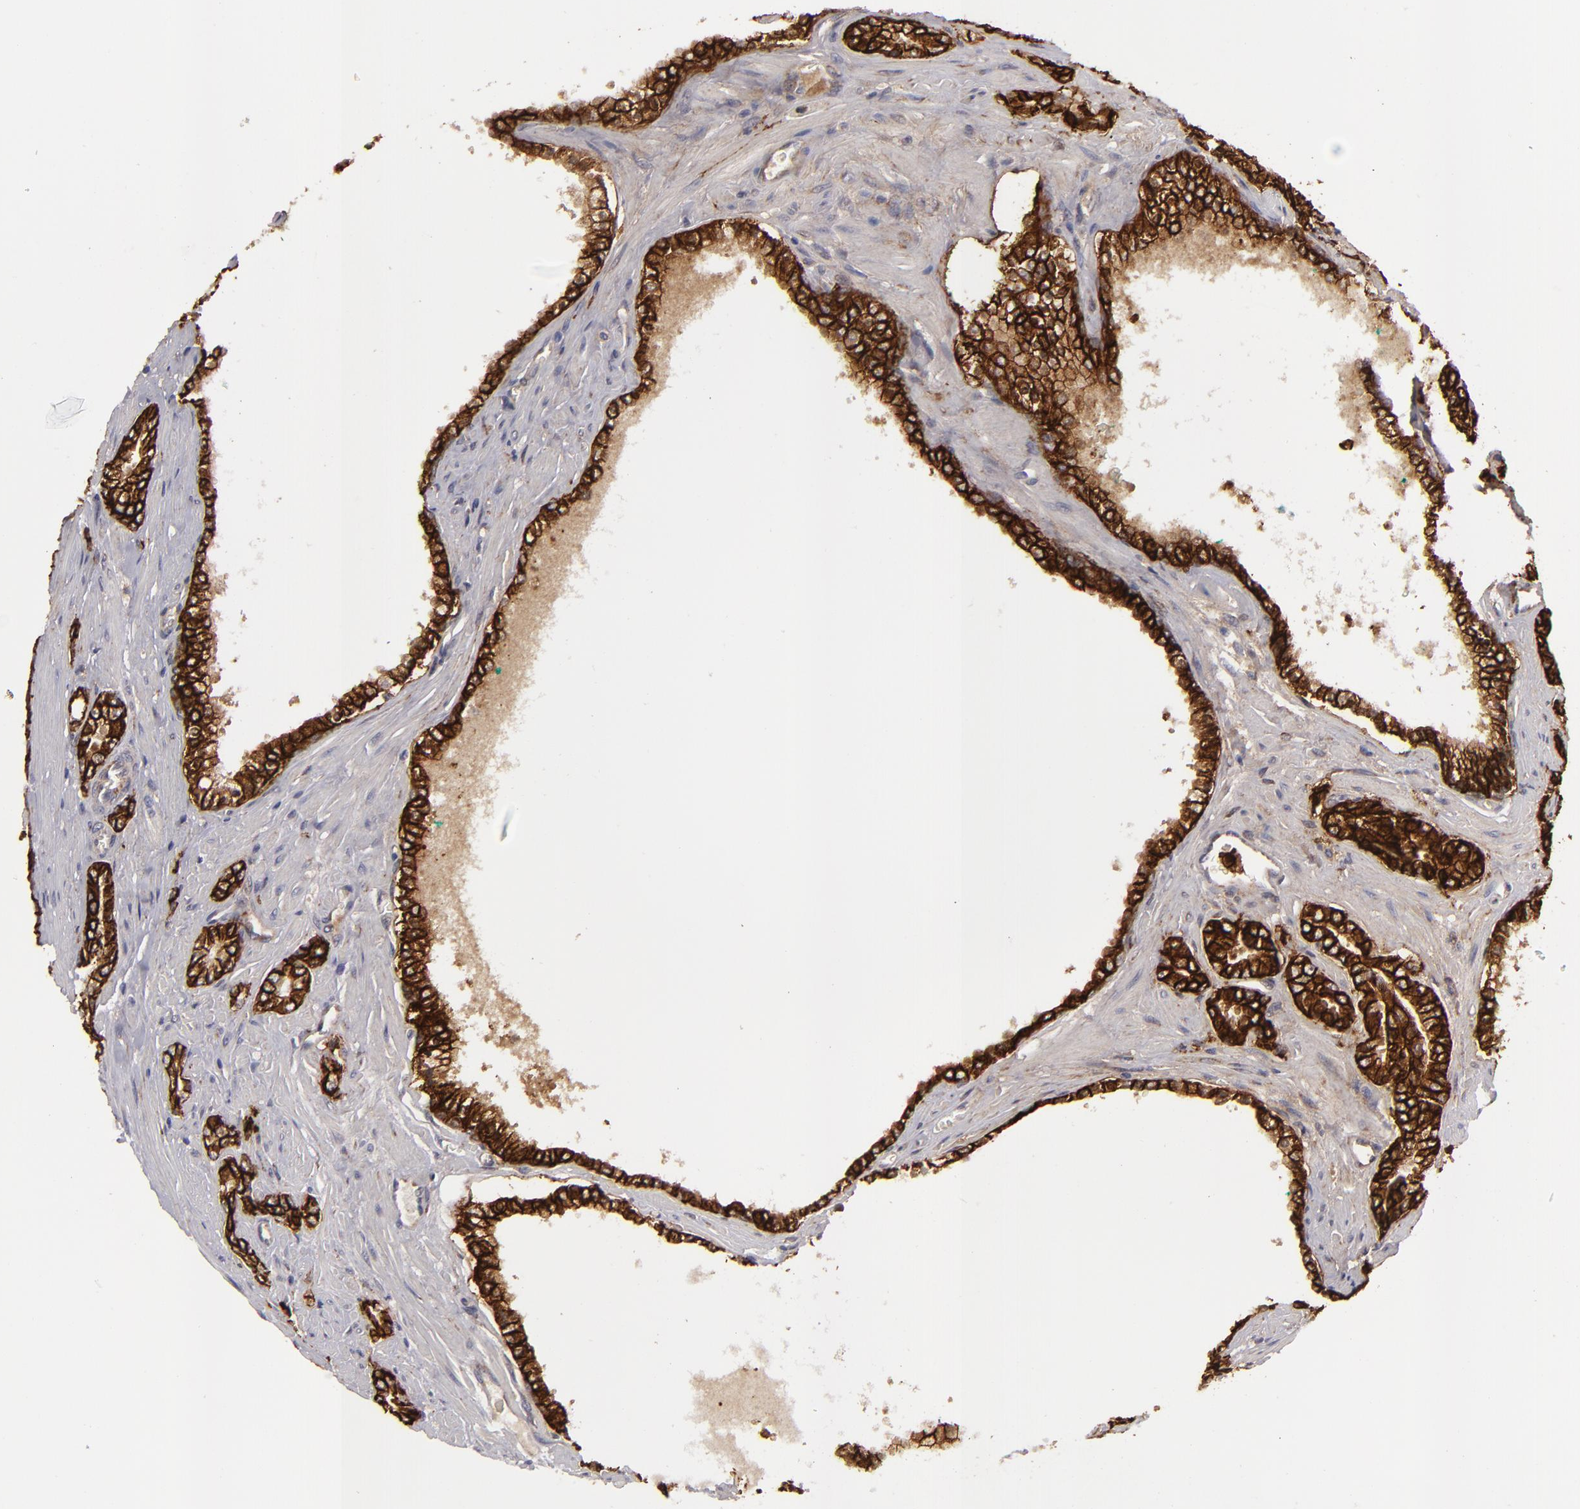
{"staining": {"intensity": "strong", "quantity": ">75%", "location": "cytoplasmic/membranous"}, "tissue": "prostate cancer", "cell_type": "Tumor cells", "image_type": "cancer", "snomed": [{"axis": "morphology", "description": "Adenocarcinoma, High grade"}, {"axis": "topography", "description": "Prostate"}], "caption": "Strong cytoplasmic/membranous positivity is seen in approximately >75% of tumor cells in prostate cancer.", "gene": "ALCAM", "patient": {"sex": "male", "age": 71}}